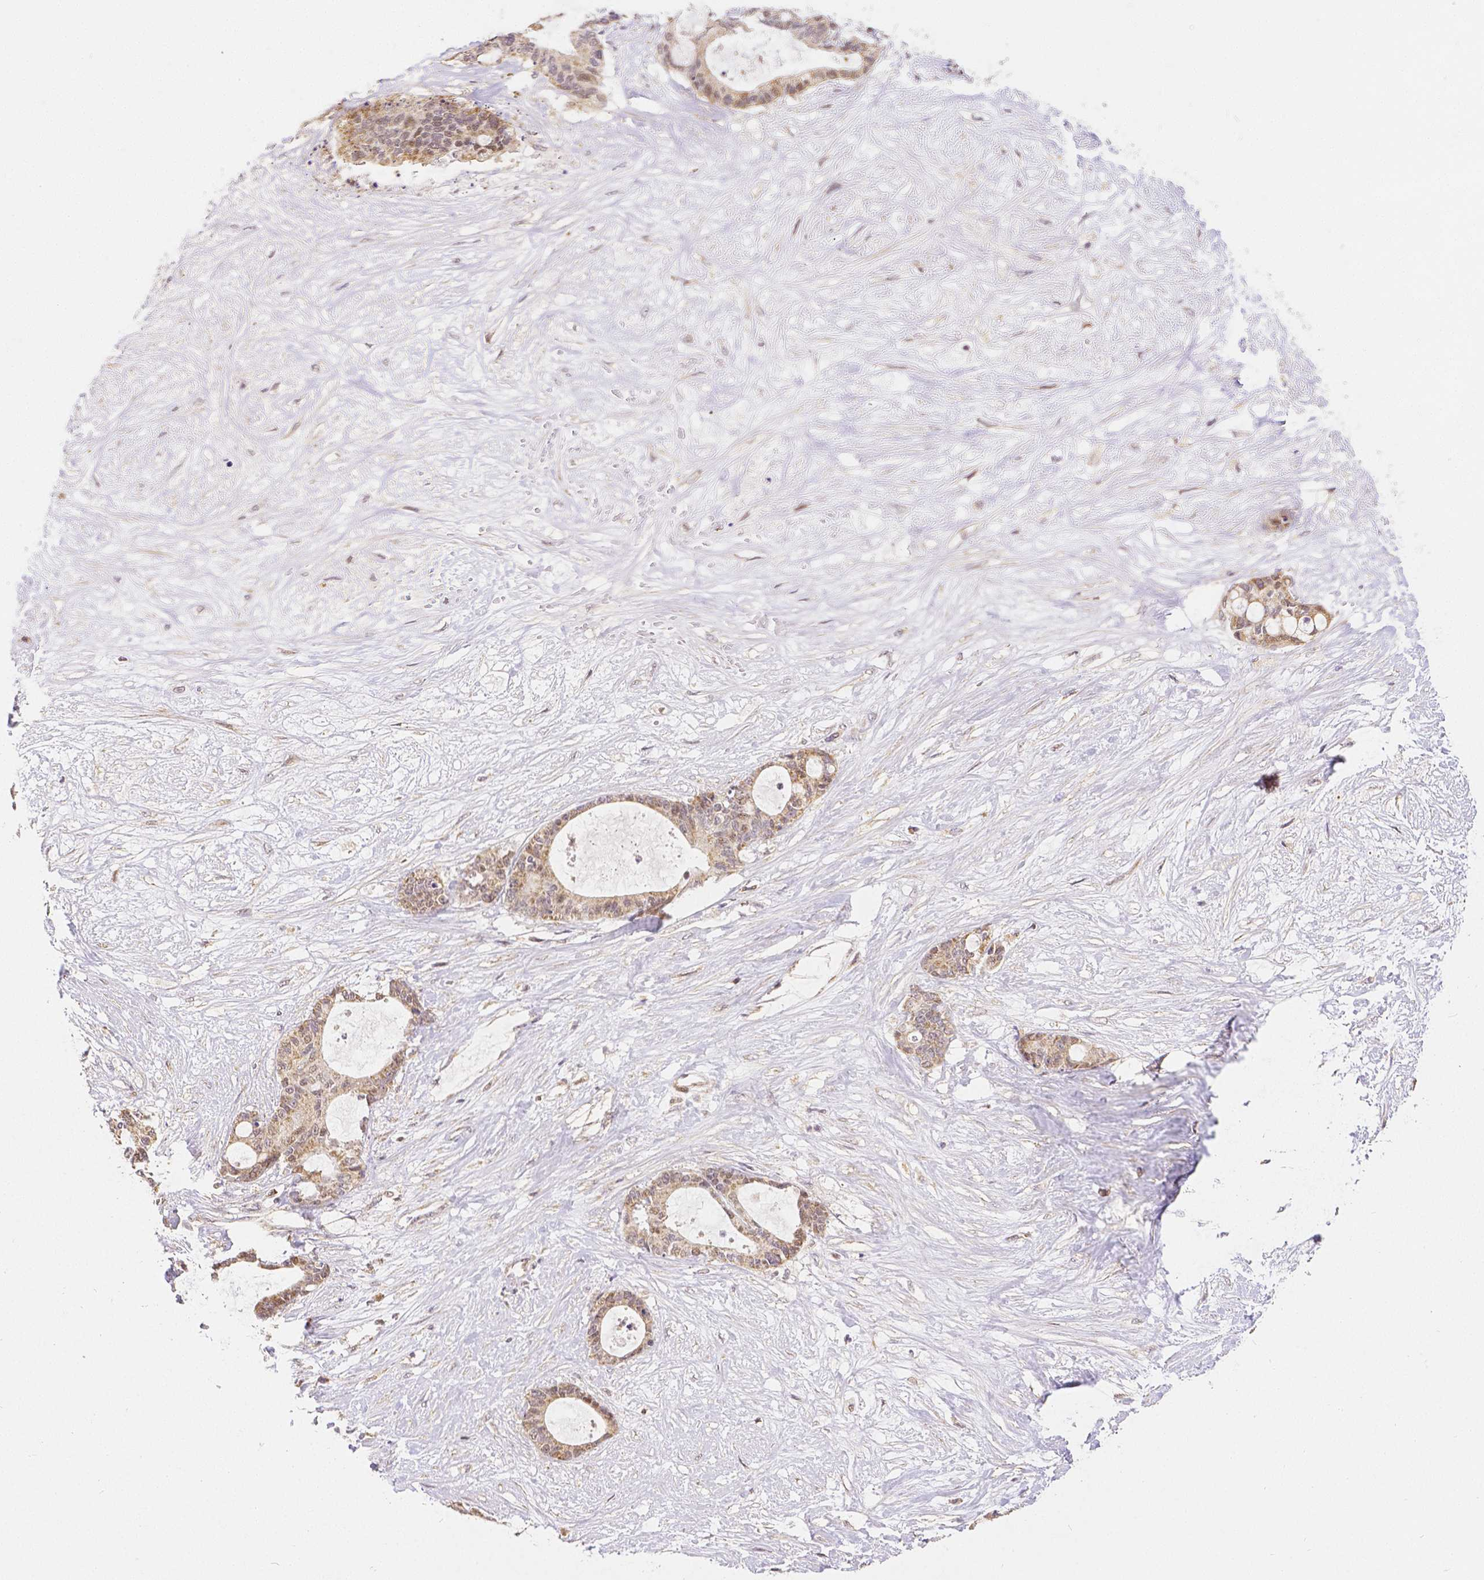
{"staining": {"intensity": "weak", "quantity": ">75%", "location": "cytoplasmic/membranous,nuclear"}, "tissue": "liver cancer", "cell_type": "Tumor cells", "image_type": "cancer", "snomed": [{"axis": "morphology", "description": "Normal tissue, NOS"}, {"axis": "morphology", "description": "Cholangiocarcinoma"}, {"axis": "topography", "description": "Liver"}, {"axis": "topography", "description": "Peripheral nerve tissue"}], "caption": "Human liver cancer stained for a protein (brown) reveals weak cytoplasmic/membranous and nuclear positive positivity in approximately >75% of tumor cells.", "gene": "RHOT1", "patient": {"sex": "female", "age": 73}}